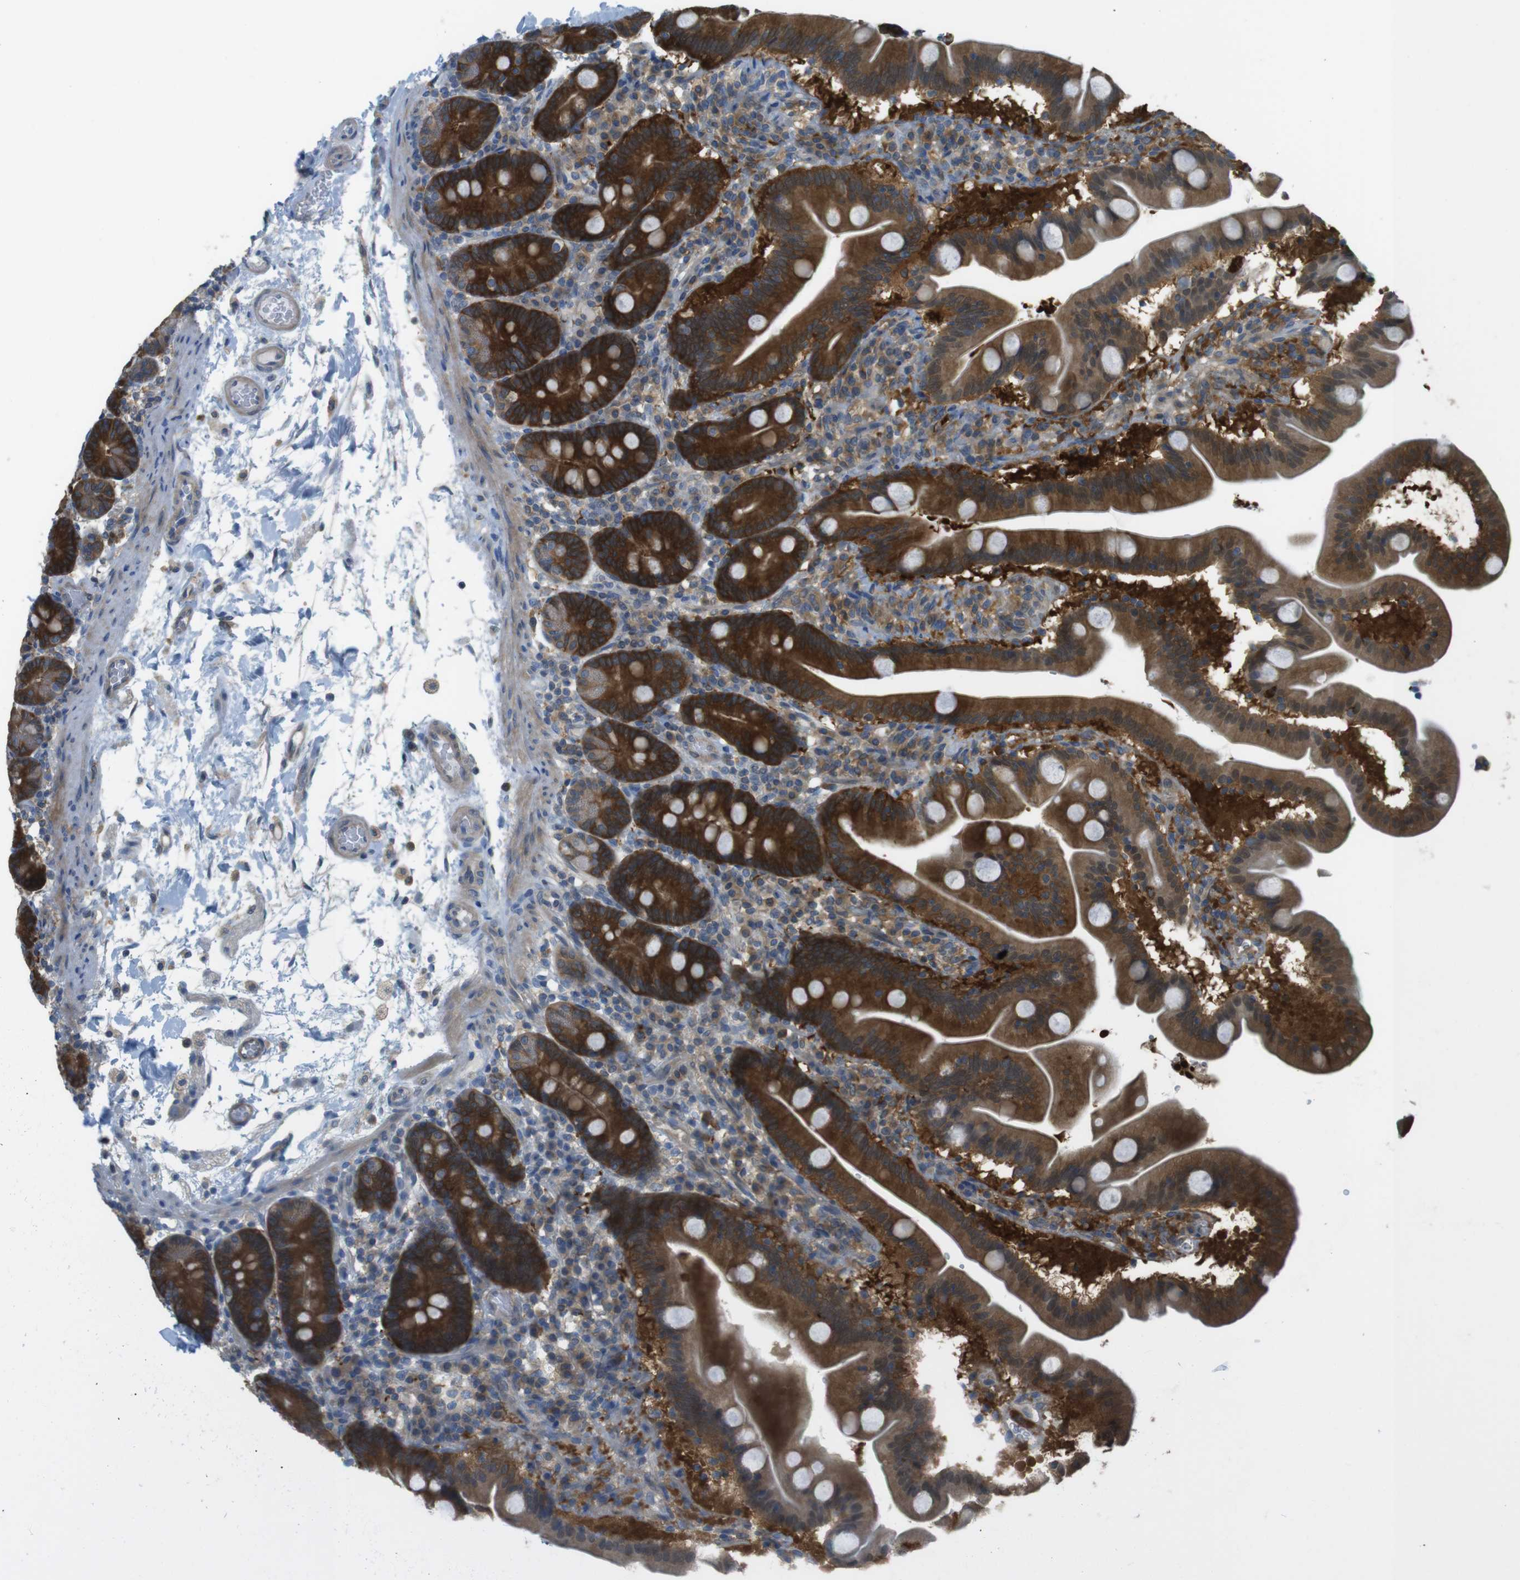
{"staining": {"intensity": "strong", "quantity": ">75%", "location": "cytoplasmic/membranous"}, "tissue": "duodenum", "cell_type": "Glandular cells", "image_type": "normal", "snomed": [{"axis": "morphology", "description": "Normal tissue, NOS"}, {"axis": "topography", "description": "Duodenum"}], "caption": "Strong cytoplasmic/membranous expression is present in approximately >75% of glandular cells in benign duodenum.", "gene": "MTHFD1L", "patient": {"sex": "male", "age": 54}}